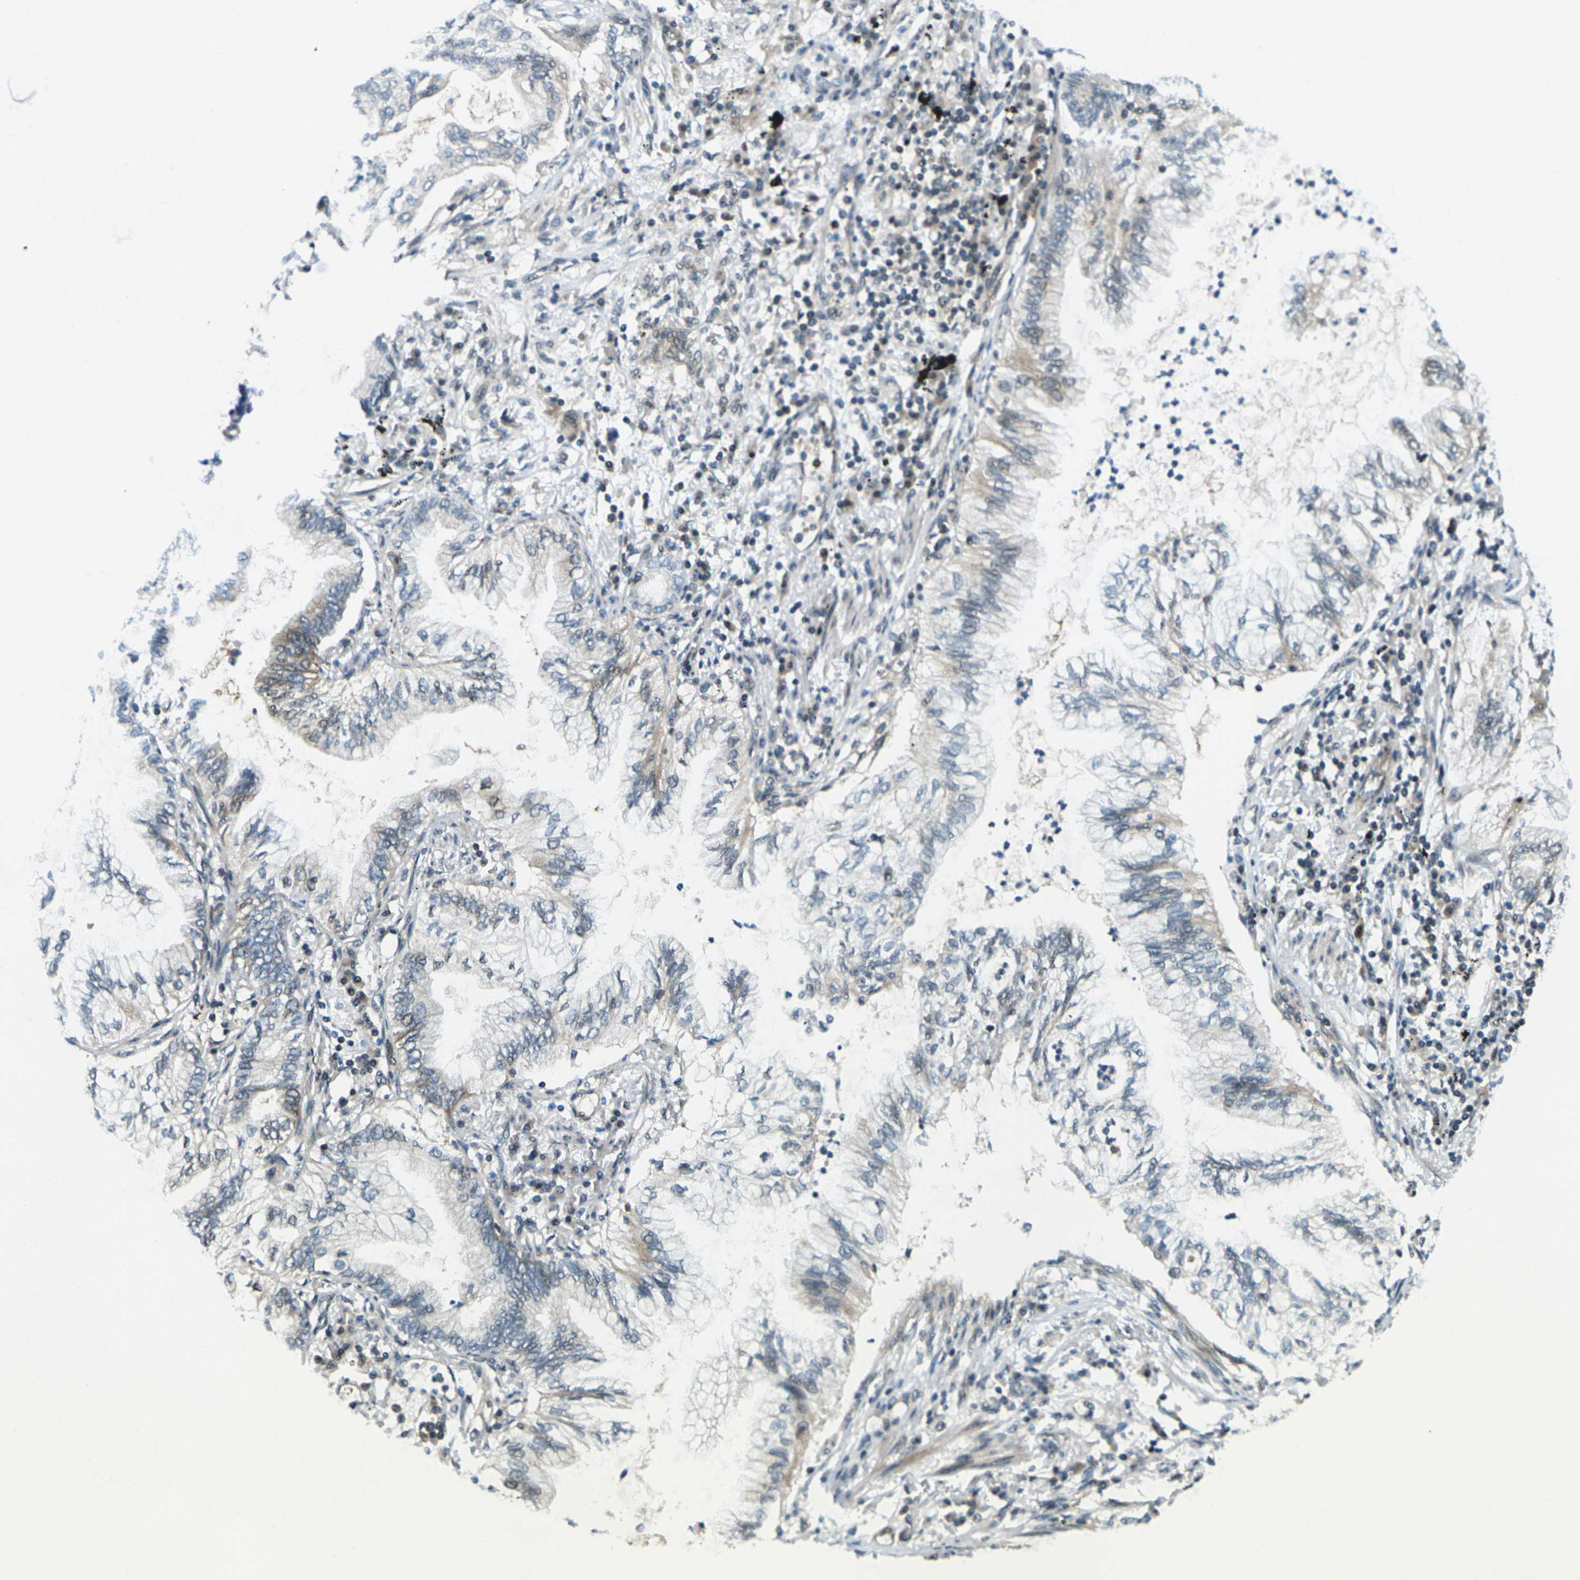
{"staining": {"intensity": "weak", "quantity": "25%-75%", "location": "cytoplasmic/membranous"}, "tissue": "lung cancer", "cell_type": "Tumor cells", "image_type": "cancer", "snomed": [{"axis": "morphology", "description": "Normal tissue, NOS"}, {"axis": "morphology", "description": "Adenocarcinoma, NOS"}, {"axis": "topography", "description": "Bronchus"}, {"axis": "topography", "description": "Lung"}], "caption": "Immunohistochemical staining of lung adenocarcinoma shows low levels of weak cytoplasmic/membranous protein expression in approximately 25%-75% of tumor cells.", "gene": "UBE2S", "patient": {"sex": "female", "age": 70}}